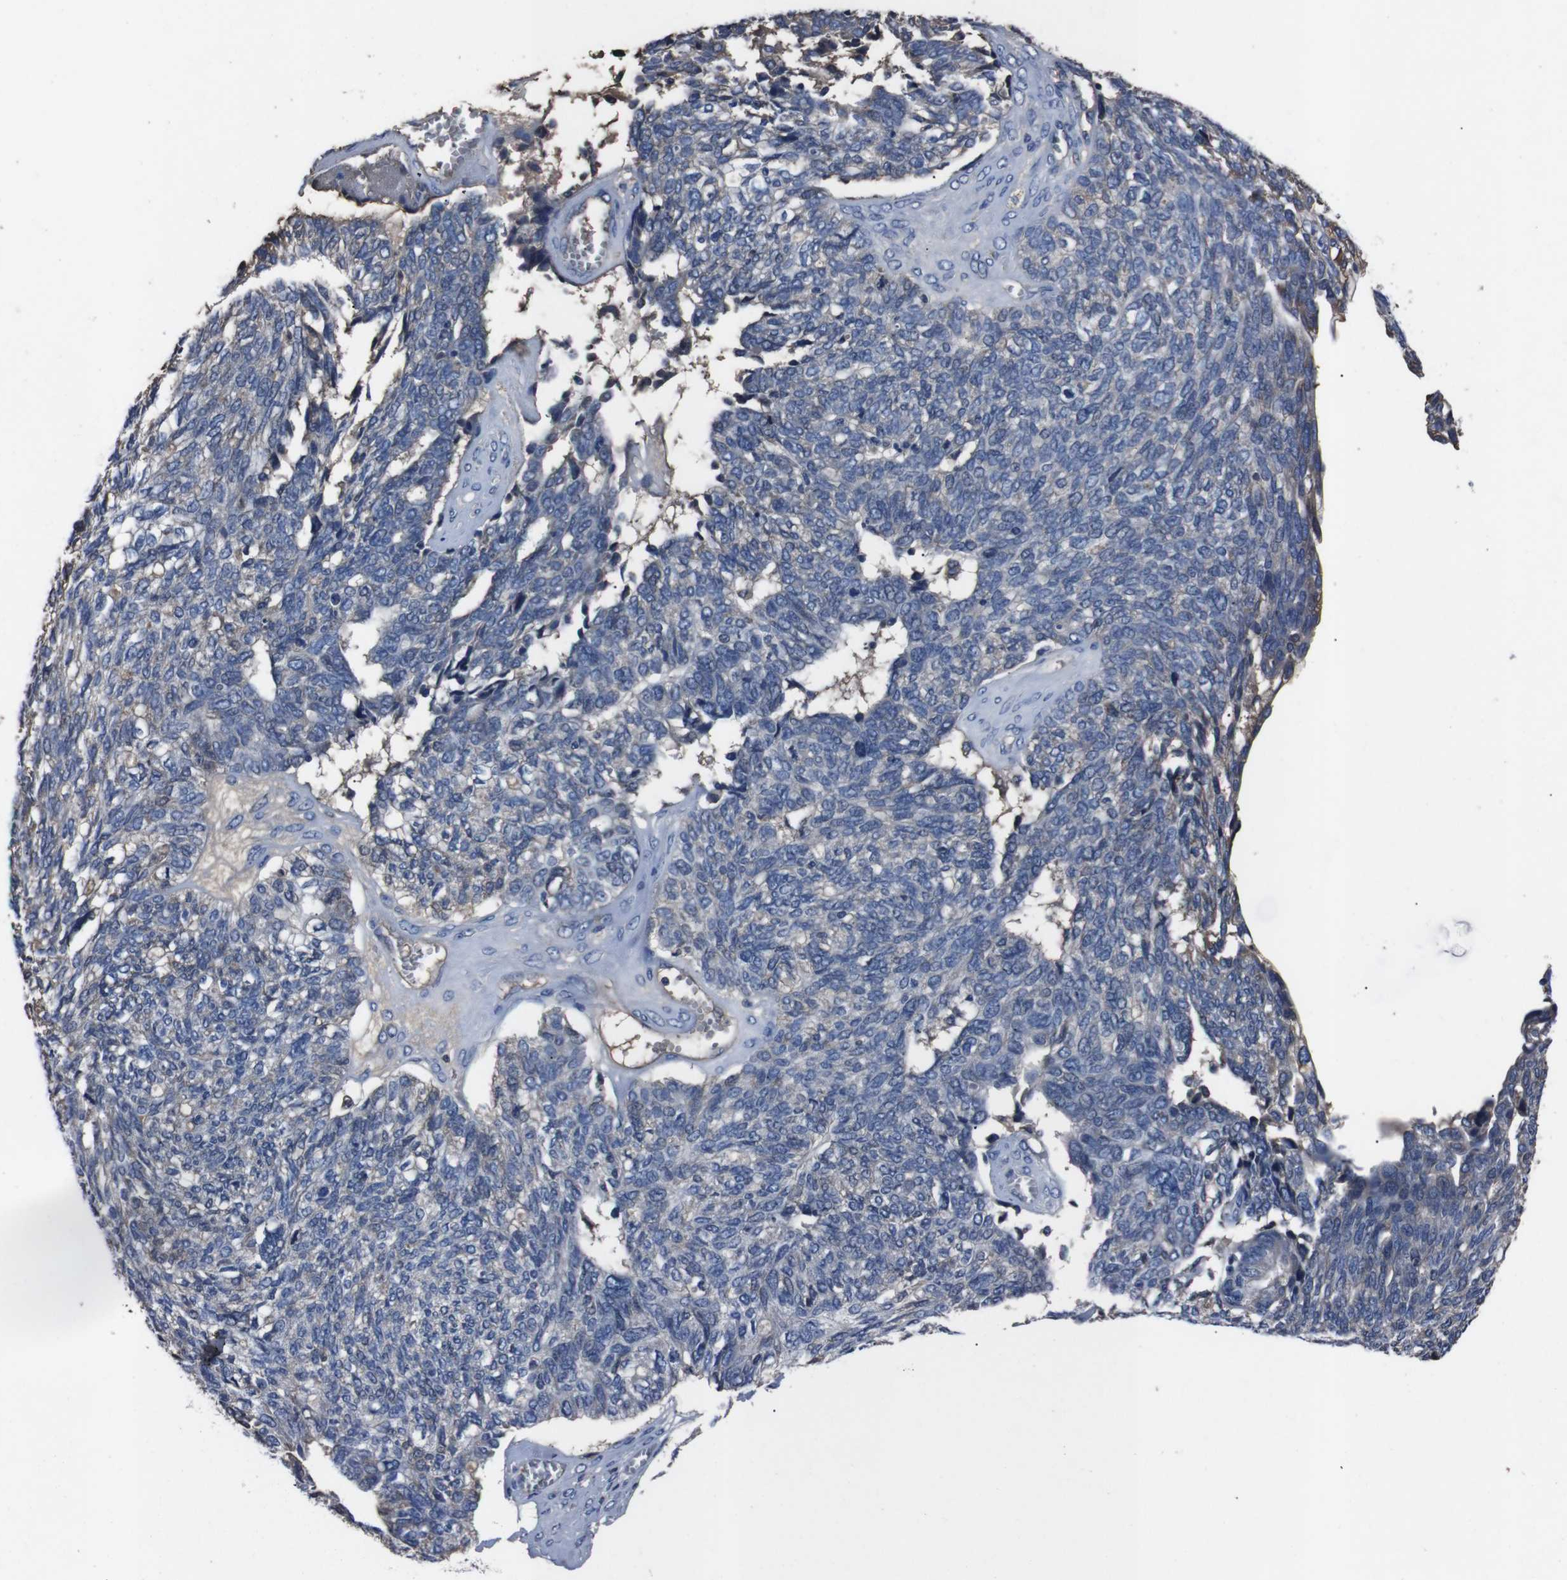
{"staining": {"intensity": "weak", "quantity": "<25%", "location": "cytoplasmic/membranous"}, "tissue": "ovarian cancer", "cell_type": "Tumor cells", "image_type": "cancer", "snomed": [{"axis": "morphology", "description": "Cystadenocarcinoma, serous, NOS"}, {"axis": "topography", "description": "Ovary"}], "caption": "Immunohistochemical staining of ovarian cancer (serous cystadenocarcinoma) shows no significant staining in tumor cells.", "gene": "LEP", "patient": {"sex": "female", "age": 79}}